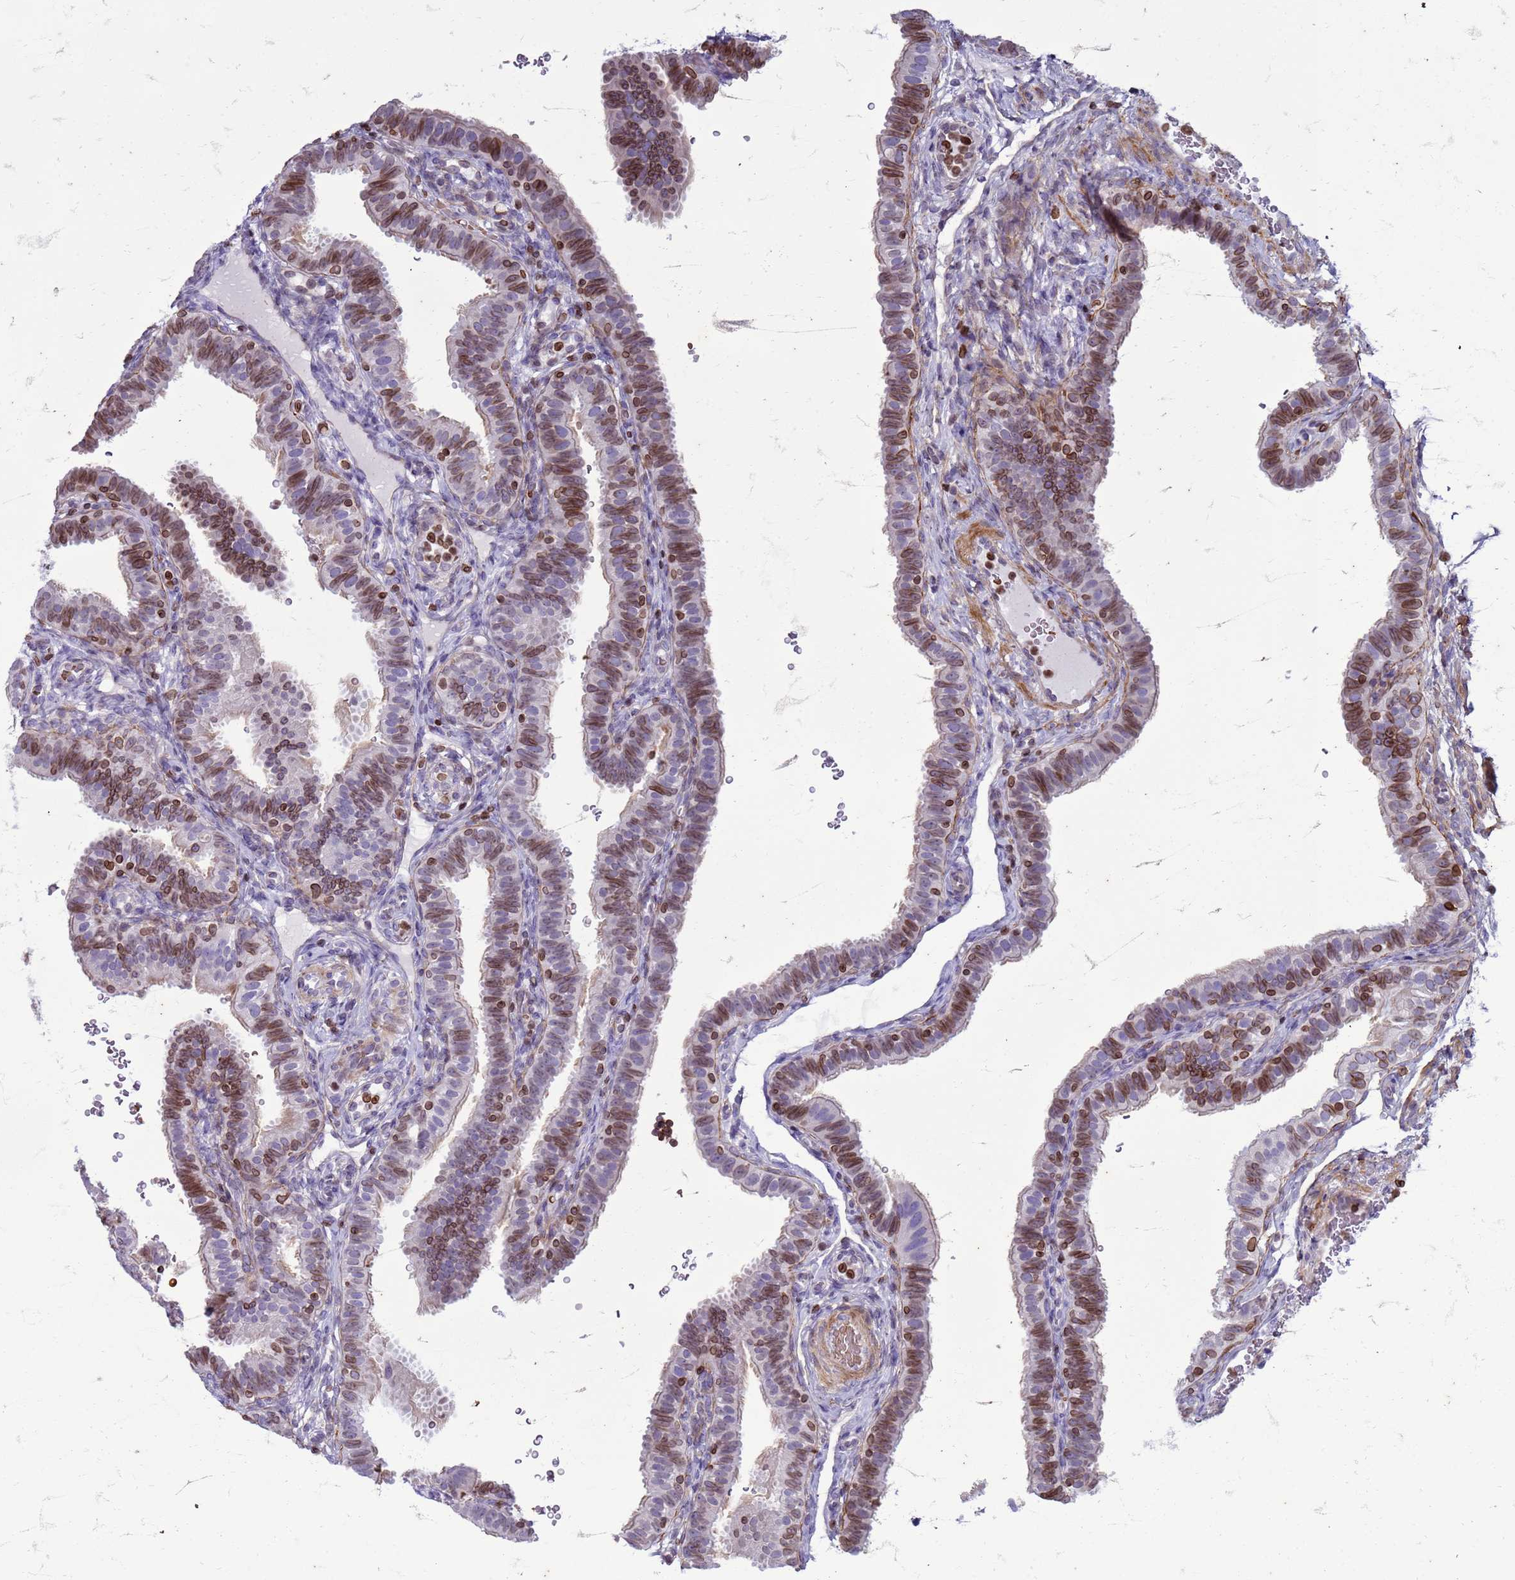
{"staining": {"intensity": "moderate", "quantity": "25%-75%", "location": "cytoplasmic/membranous,nuclear"}, "tissue": "fallopian tube", "cell_type": "Glandular cells", "image_type": "normal", "snomed": [{"axis": "morphology", "description": "Normal tissue, NOS"}, {"axis": "topography", "description": "Fallopian tube"}], "caption": "This histopathology image reveals benign fallopian tube stained with immunohistochemistry to label a protein in brown. The cytoplasmic/membranous,nuclear of glandular cells show moderate positivity for the protein. Nuclei are counter-stained blue.", "gene": "METTL25B", "patient": {"sex": "female", "age": 41}}